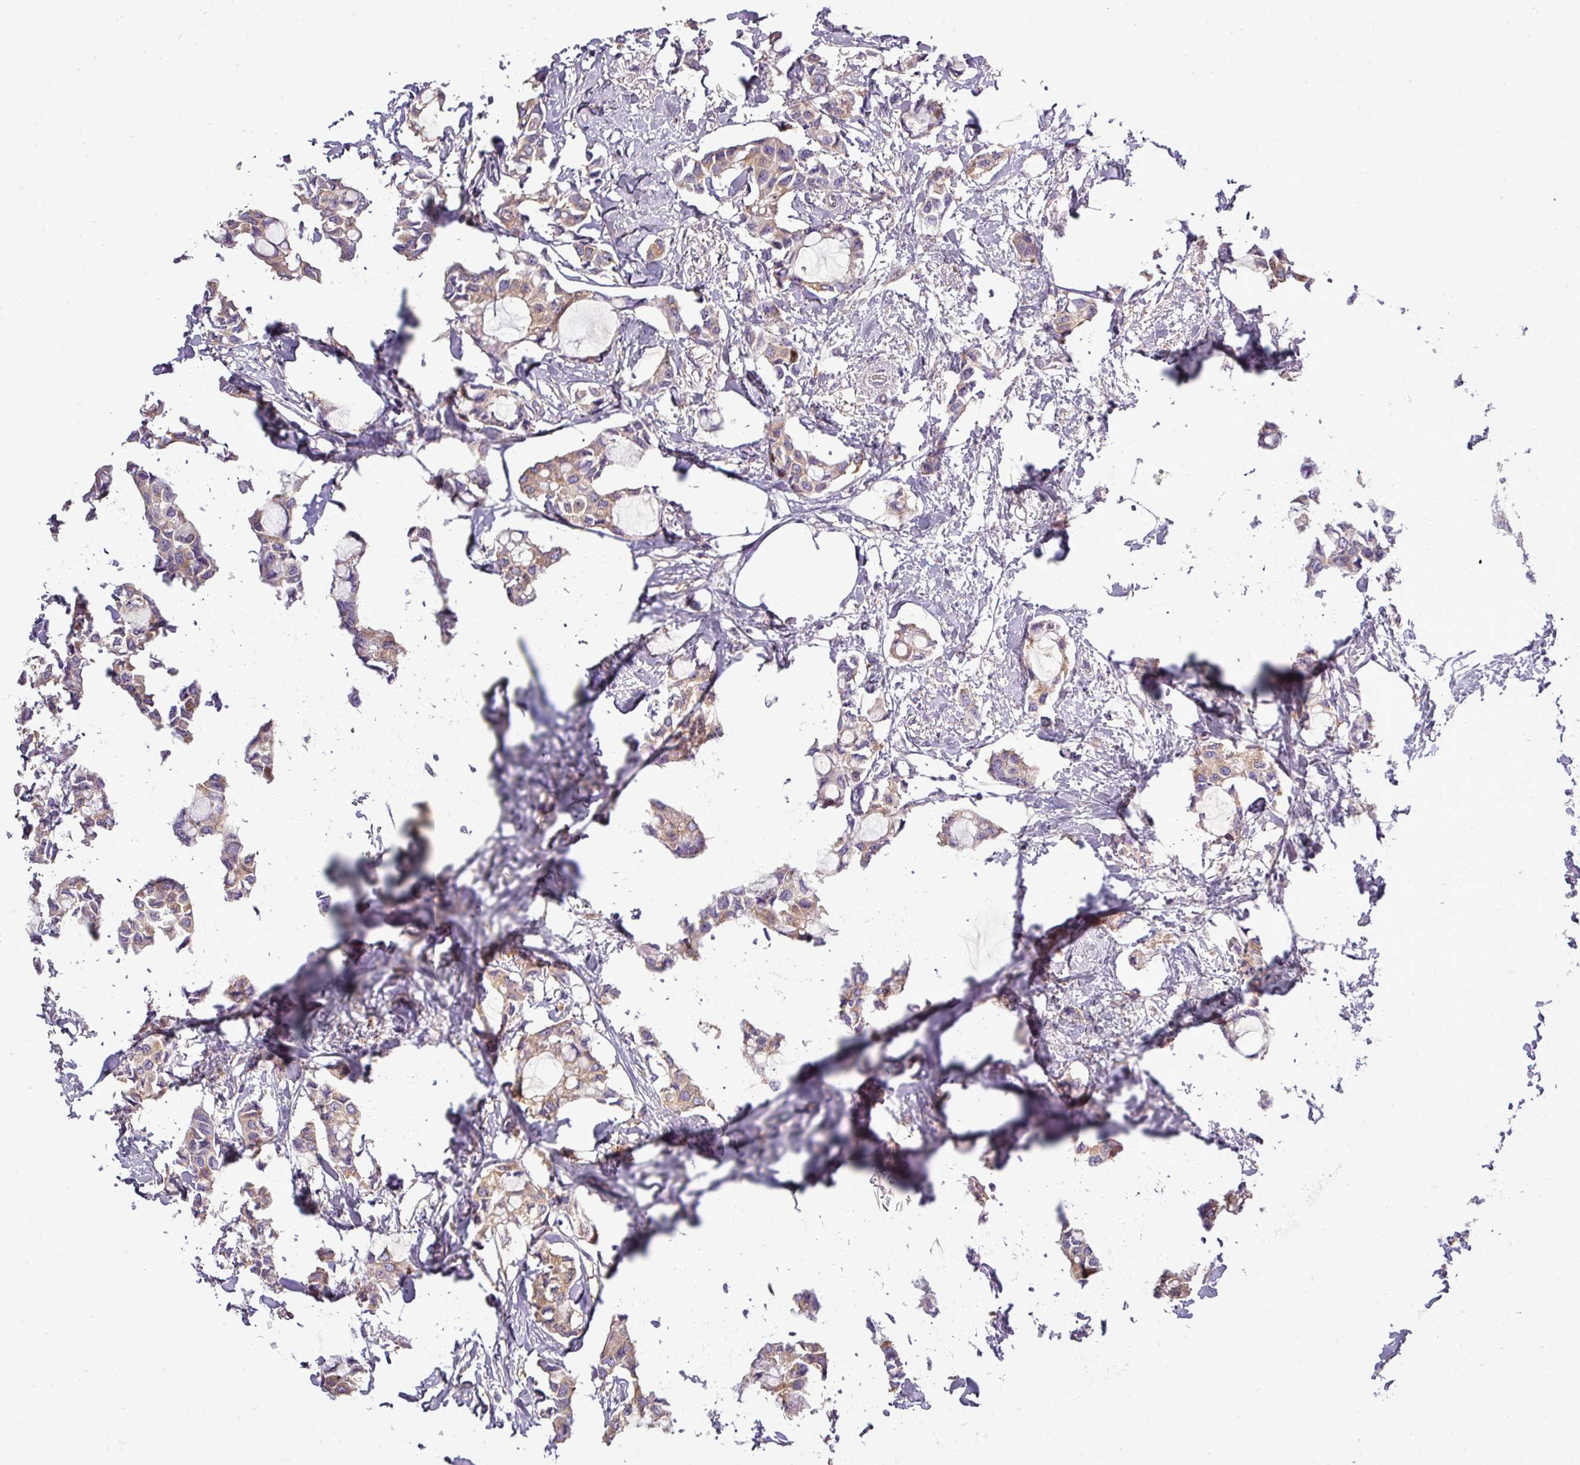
{"staining": {"intensity": "moderate", "quantity": ">75%", "location": "cytoplasmic/membranous"}, "tissue": "breast cancer", "cell_type": "Tumor cells", "image_type": "cancer", "snomed": [{"axis": "morphology", "description": "Duct carcinoma"}, {"axis": "topography", "description": "Breast"}], "caption": "The histopathology image shows staining of breast cancer (intraductal carcinoma), revealing moderate cytoplasmic/membranous protein expression (brown color) within tumor cells. (Brightfield microscopy of DAB IHC at high magnification).", "gene": "DNAAF9", "patient": {"sex": "female", "age": 73}}